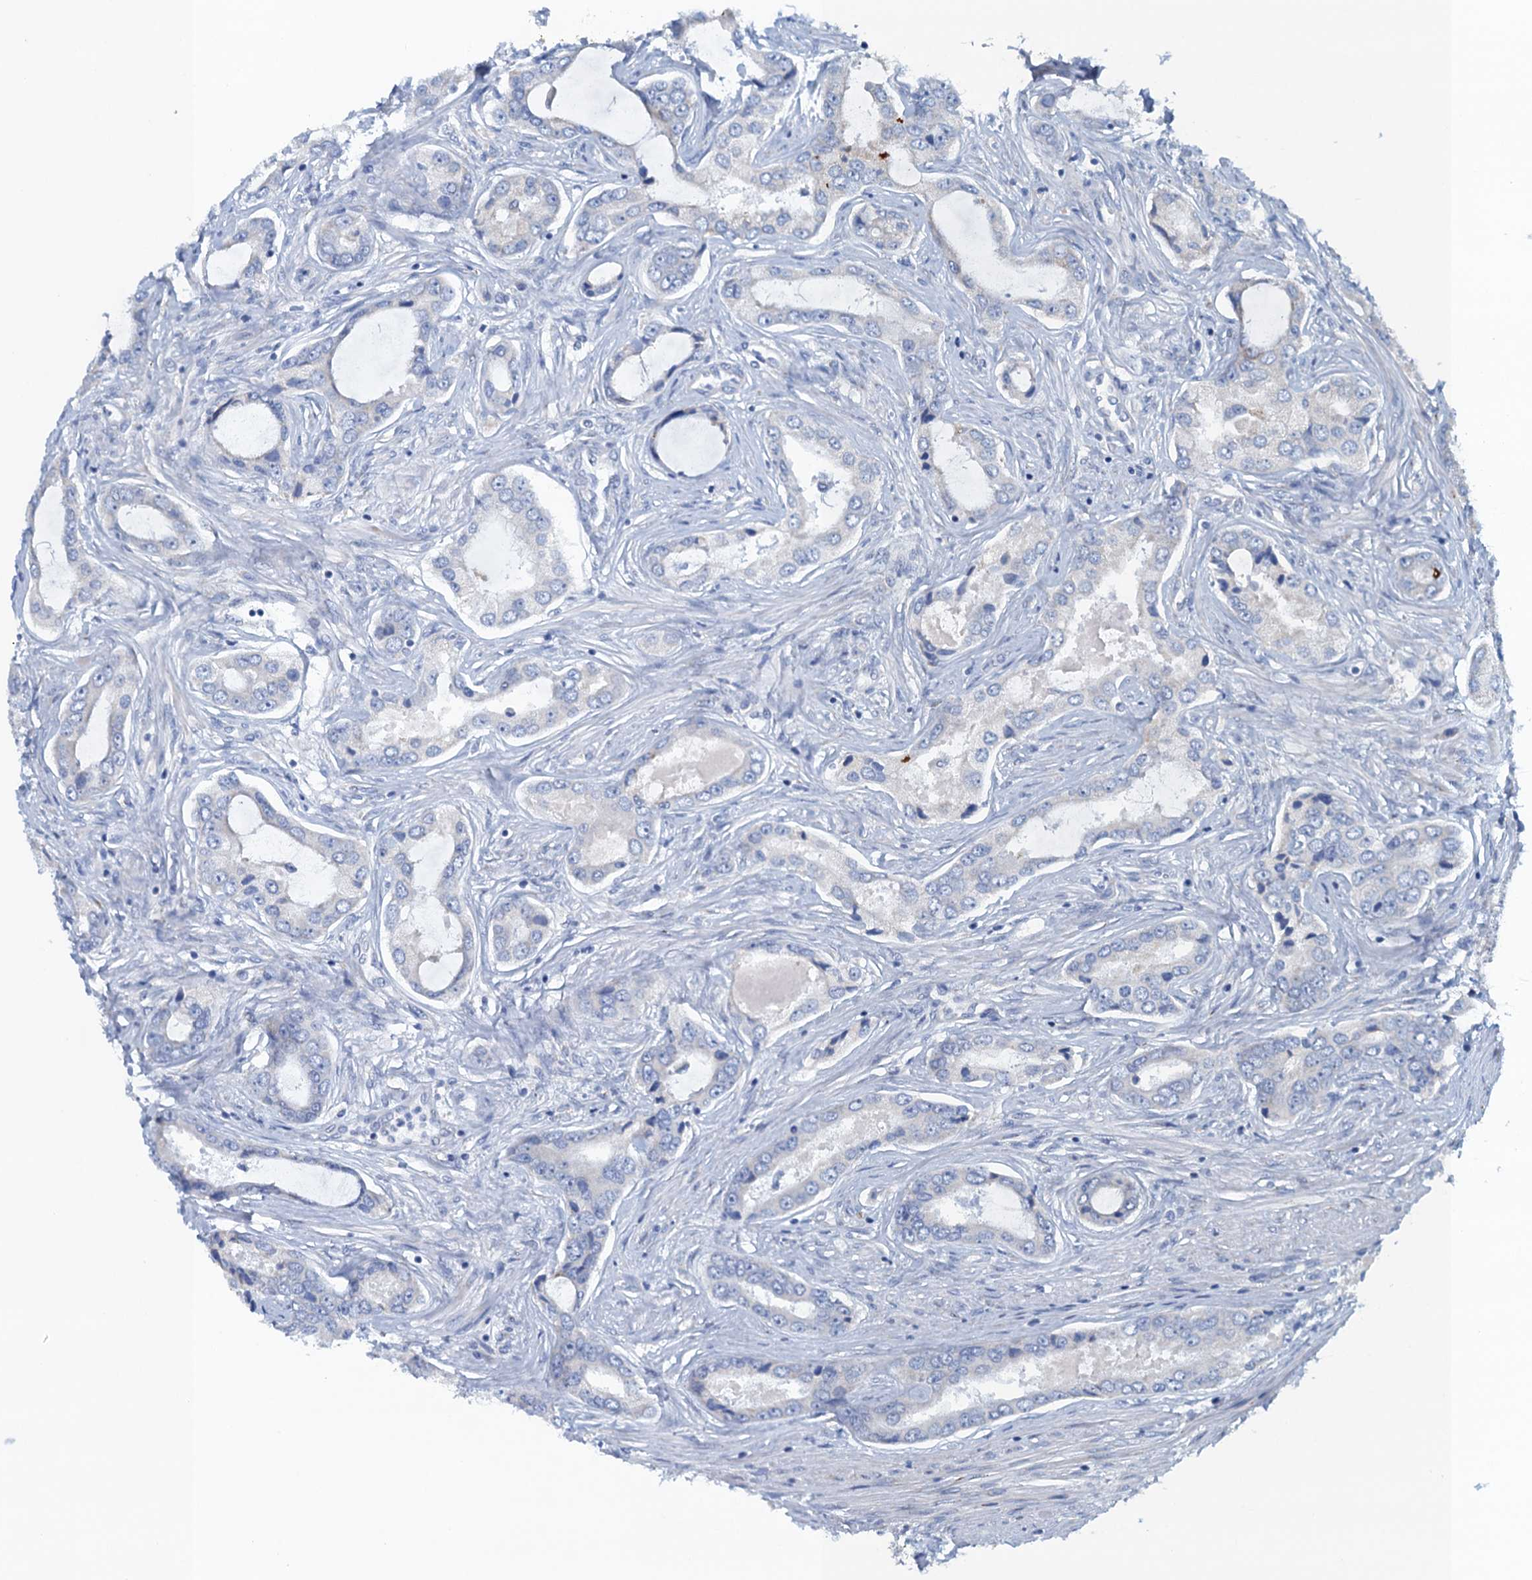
{"staining": {"intensity": "negative", "quantity": "none", "location": "none"}, "tissue": "prostate cancer", "cell_type": "Tumor cells", "image_type": "cancer", "snomed": [{"axis": "morphology", "description": "Adenocarcinoma, Low grade"}, {"axis": "topography", "description": "Prostate"}], "caption": "High power microscopy image of an immunohistochemistry photomicrograph of prostate adenocarcinoma (low-grade), revealing no significant positivity in tumor cells.", "gene": "CBLIF", "patient": {"sex": "male", "age": 68}}